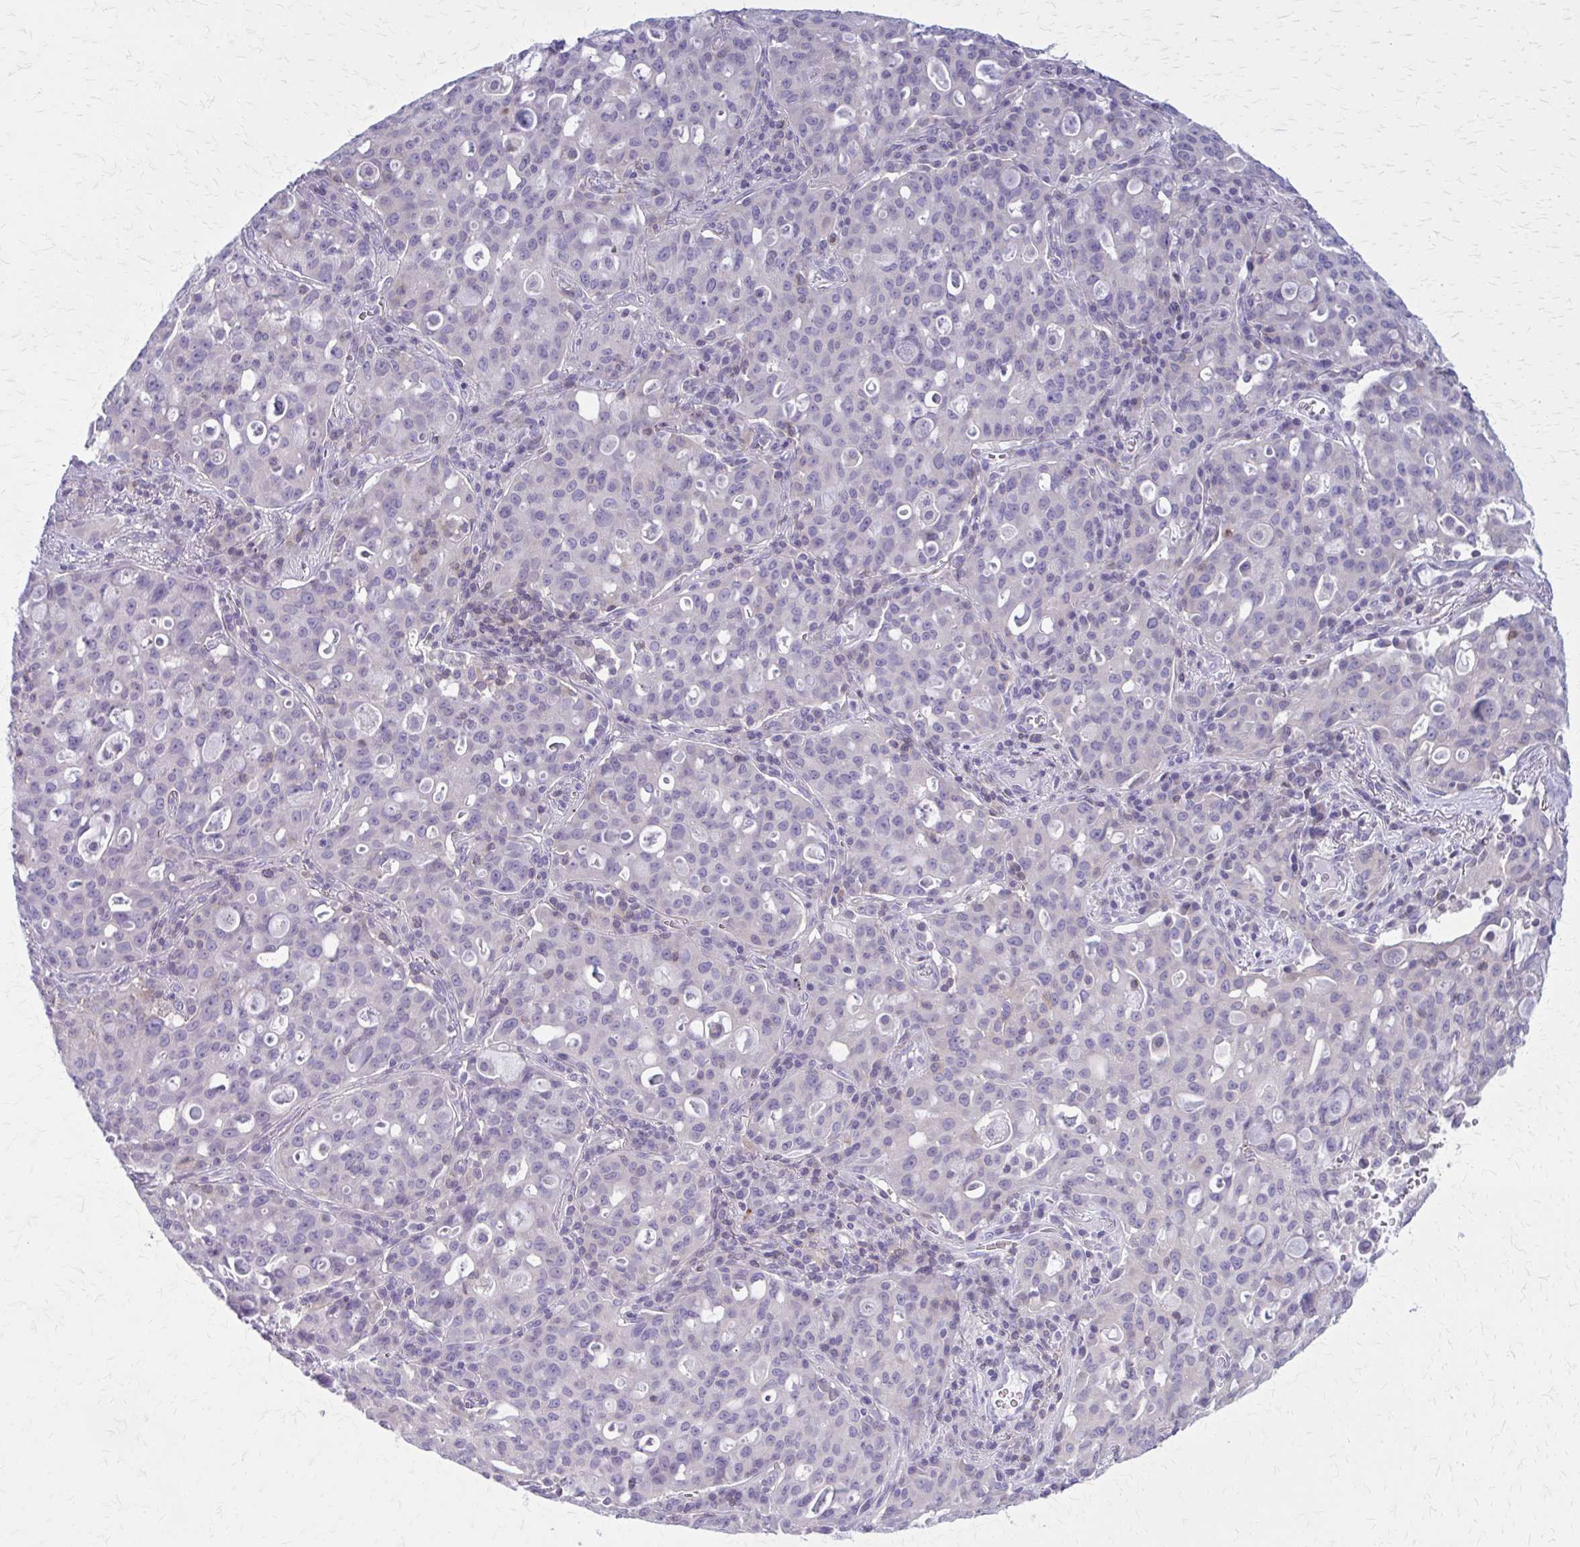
{"staining": {"intensity": "negative", "quantity": "none", "location": "none"}, "tissue": "lung cancer", "cell_type": "Tumor cells", "image_type": "cancer", "snomed": [{"axis": "morphology", "description": "Adenocarcinoma, NOS"}, {"axis": "topography", "description": "Lung"}], "caption": "This image is of adenocarcinoma (lung) stained with IHC to label a protein in brown with the nuclei are counter-stained blue. There is no staining in tumor cells.", "gene": "PITPNM1", "patient": {"sex": "female", "age": 44}}